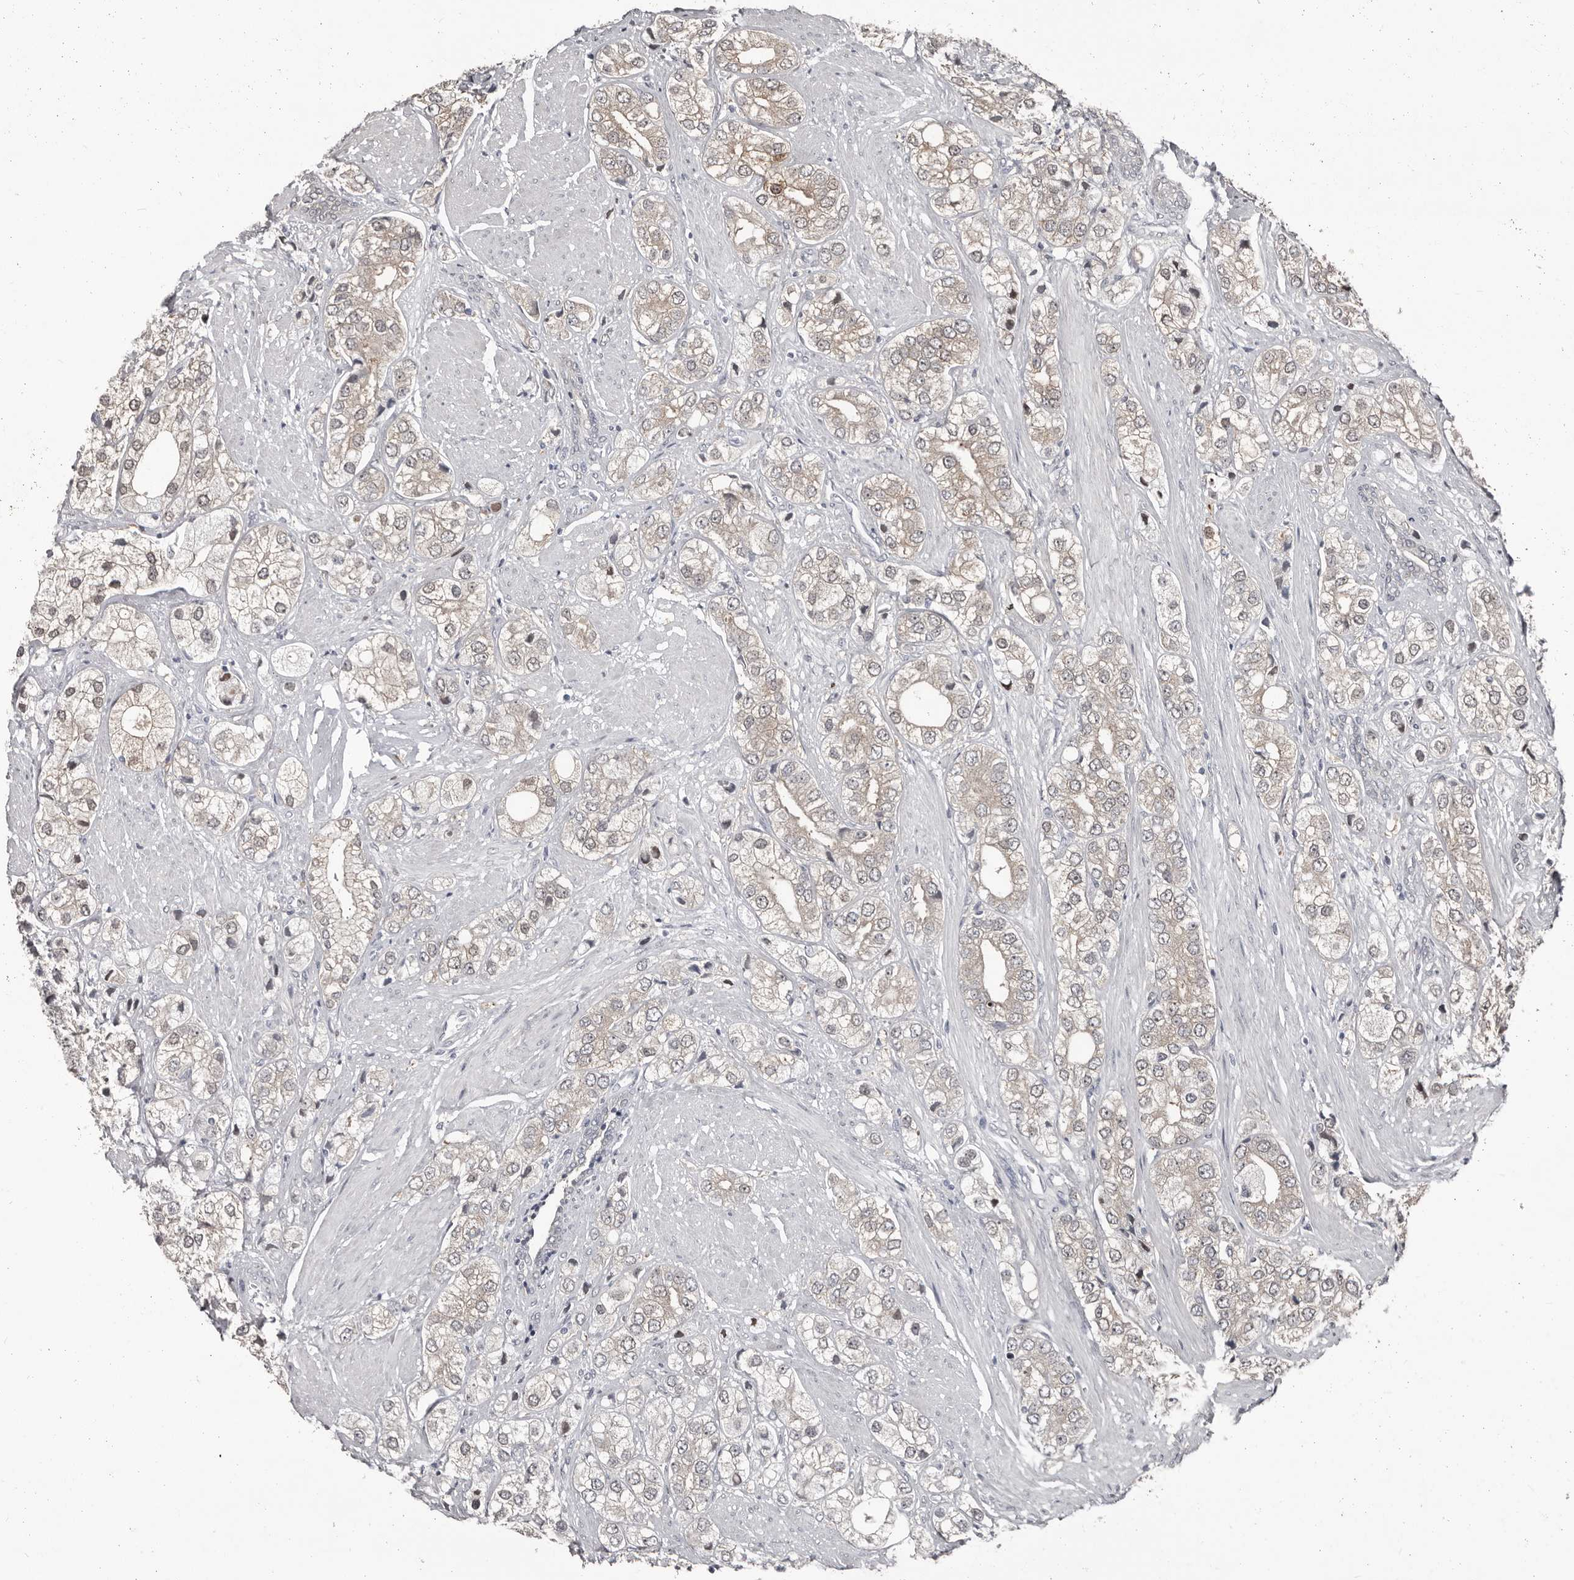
{"staining": {"intensity": "weak", "quantity": "25%-75%", "location": "cytoplasmic/membranous"}, "tissue": "prostate cancer", "cell_type": "Tumor cells", "image_type": "cancer", "snomed": [{"axis": "morphology", "description": "Adenocarcinoma, High grade"}, {"axis": "topography", "description": "Prostate"}], "caption": "There is low levels of weak cytoplasmic/membranous positivity in tumor cells of prostate high-grade adenocarcinoma, as demonstrated by immunohistochemical staining (brown color).", "gene": "GPR157", "patient": {"sex": "male", "age": 50}}